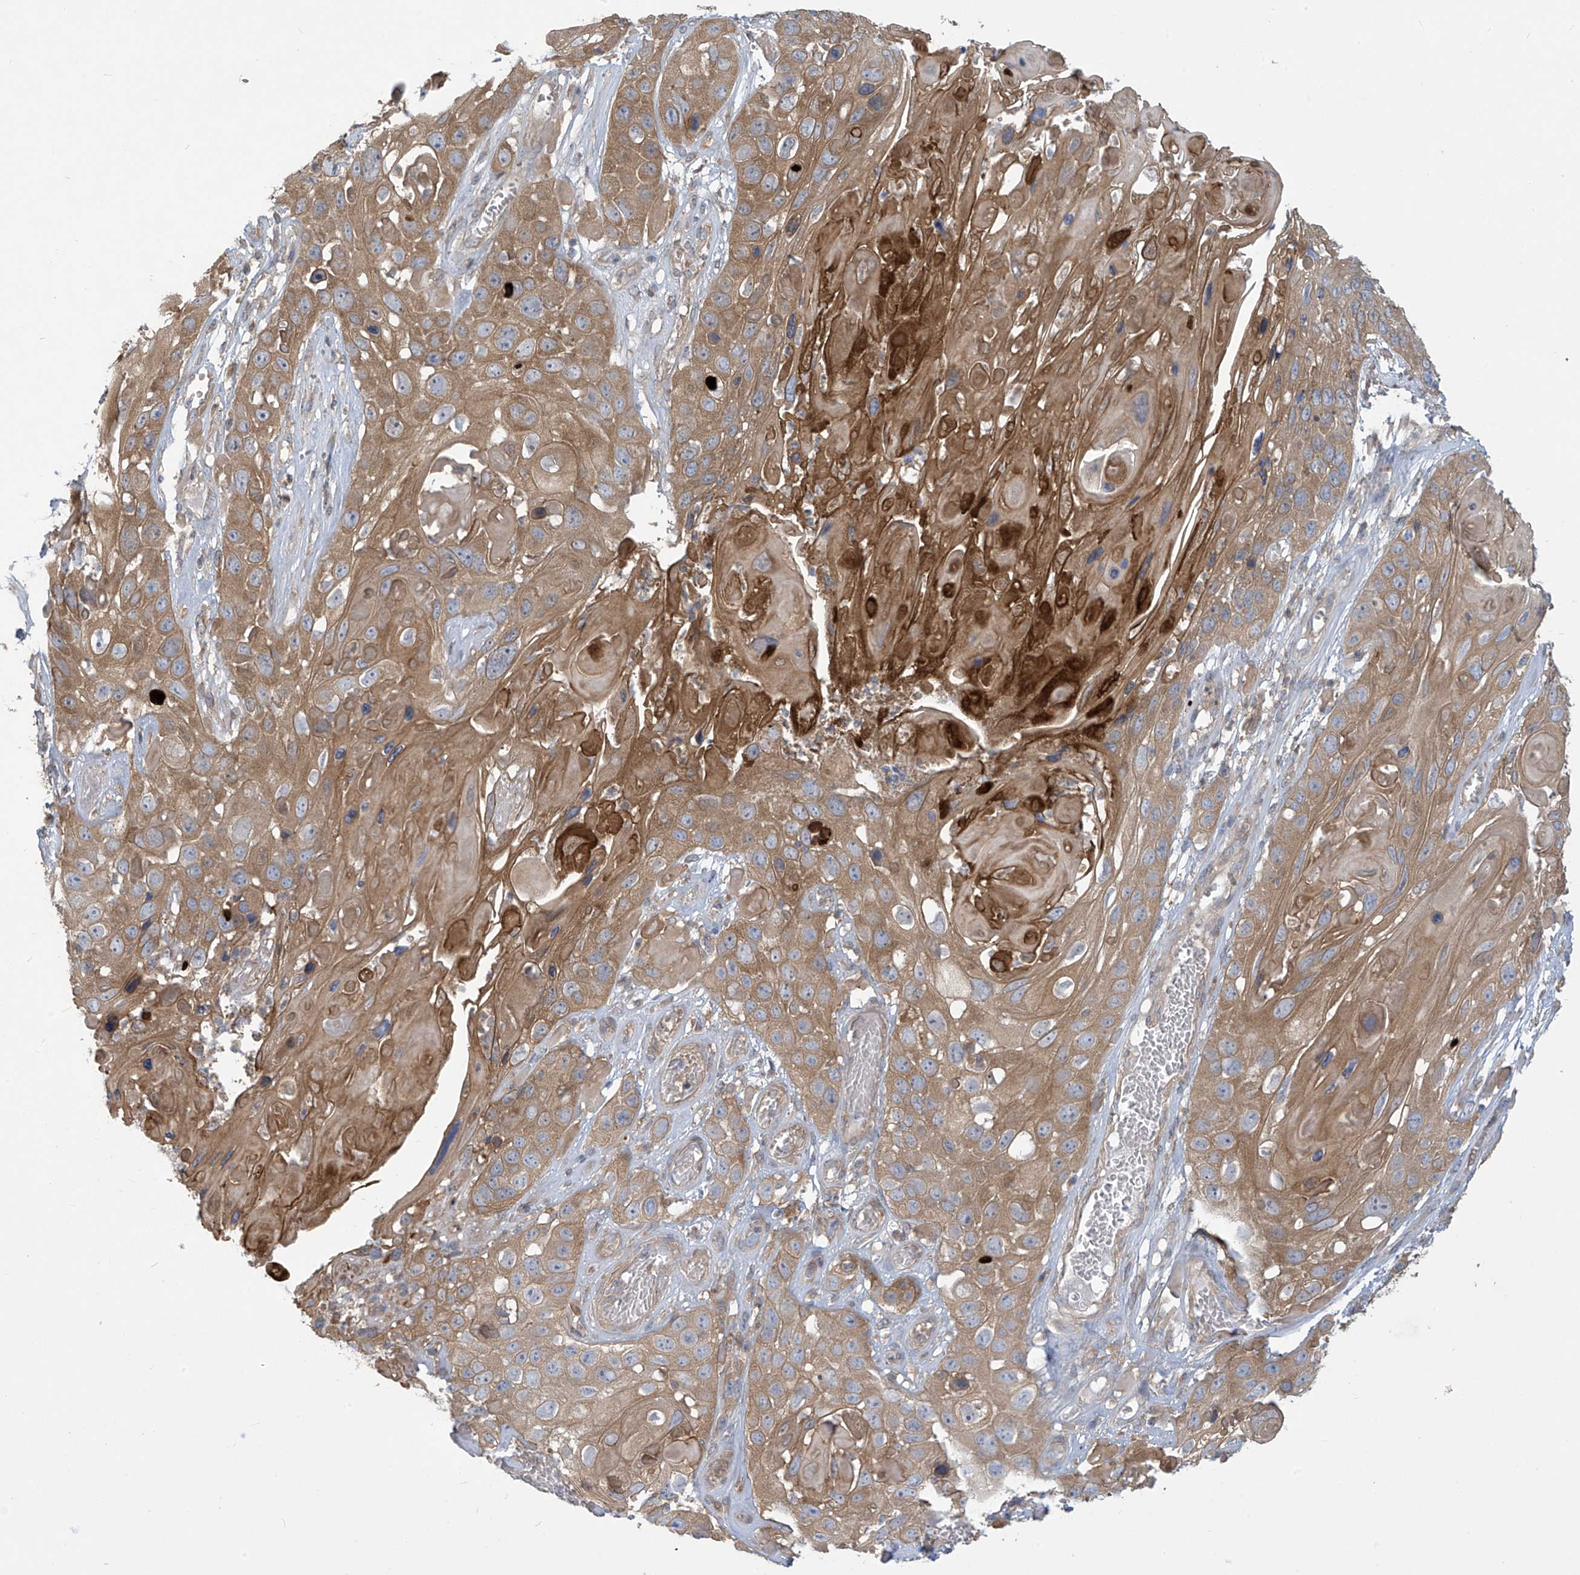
{"staining": {"intensity": "moderate", "quantity": ">75%", "location": "cytoplasmic/membranous"}, "tissue": "skin cancer", "cell_type": "Tumor cells", "image_type": "cancer", "snomed": [{"axis": "morphology", "description": "Squamous cell carcinoma, NOS"}, {"axis": "topography", "description": "Skin"}], "caption": "This is a histology image of immunohistochemistry staining of skin cancer (squamous cell carcinoma), which shows moderate staining in the cytoplasmic/membranous of tumor cells.", "gene": "ADI1", "patient": {"sex": "male", "age": 55}}